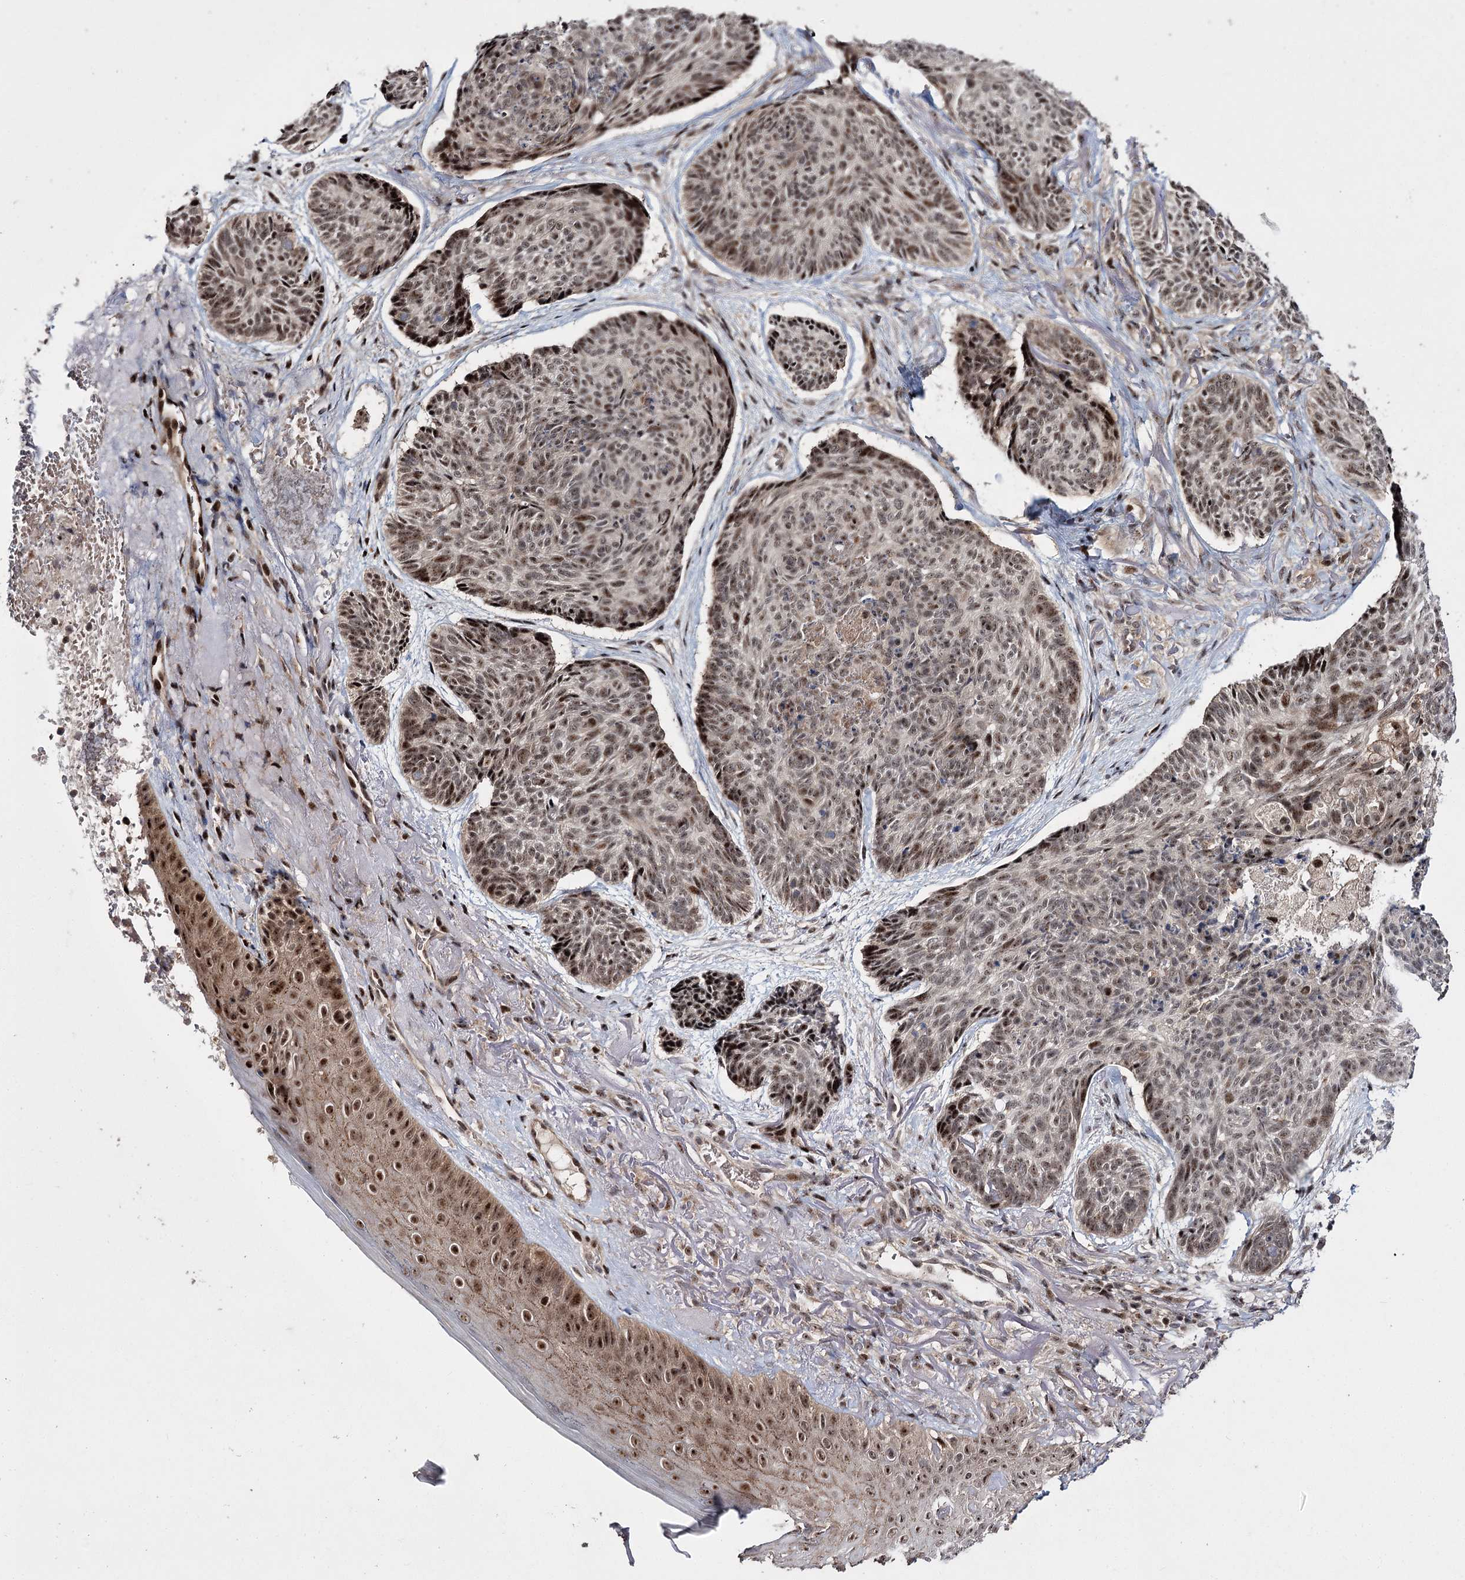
{"staining": {"intensity": "moderate", "quantity": ">75%", "location": "nuclear"}, "tissue": "skin cancer", "cell_type": "Tumor cells", "image_type": "cancer", "snomed": [{"axis": "morphology", "description": "Normal tissue, NOS"}, {"axis": "morphology", "description": "Basal cell carcinoma"}, {"axis": "topography", "description": "Skin"}], "caption": "A micrograph of skin cancer stained for a protein displays moderate nuclear brown staining in tumor cells. (Stains: DAB (3,3'-diaminobenzidine) in brown, nuclei in blue, Microscopy: brightfield microscopy at high magnification).", "gene": "MKNK2", "patient": {"sex": "male", "age": 66}}